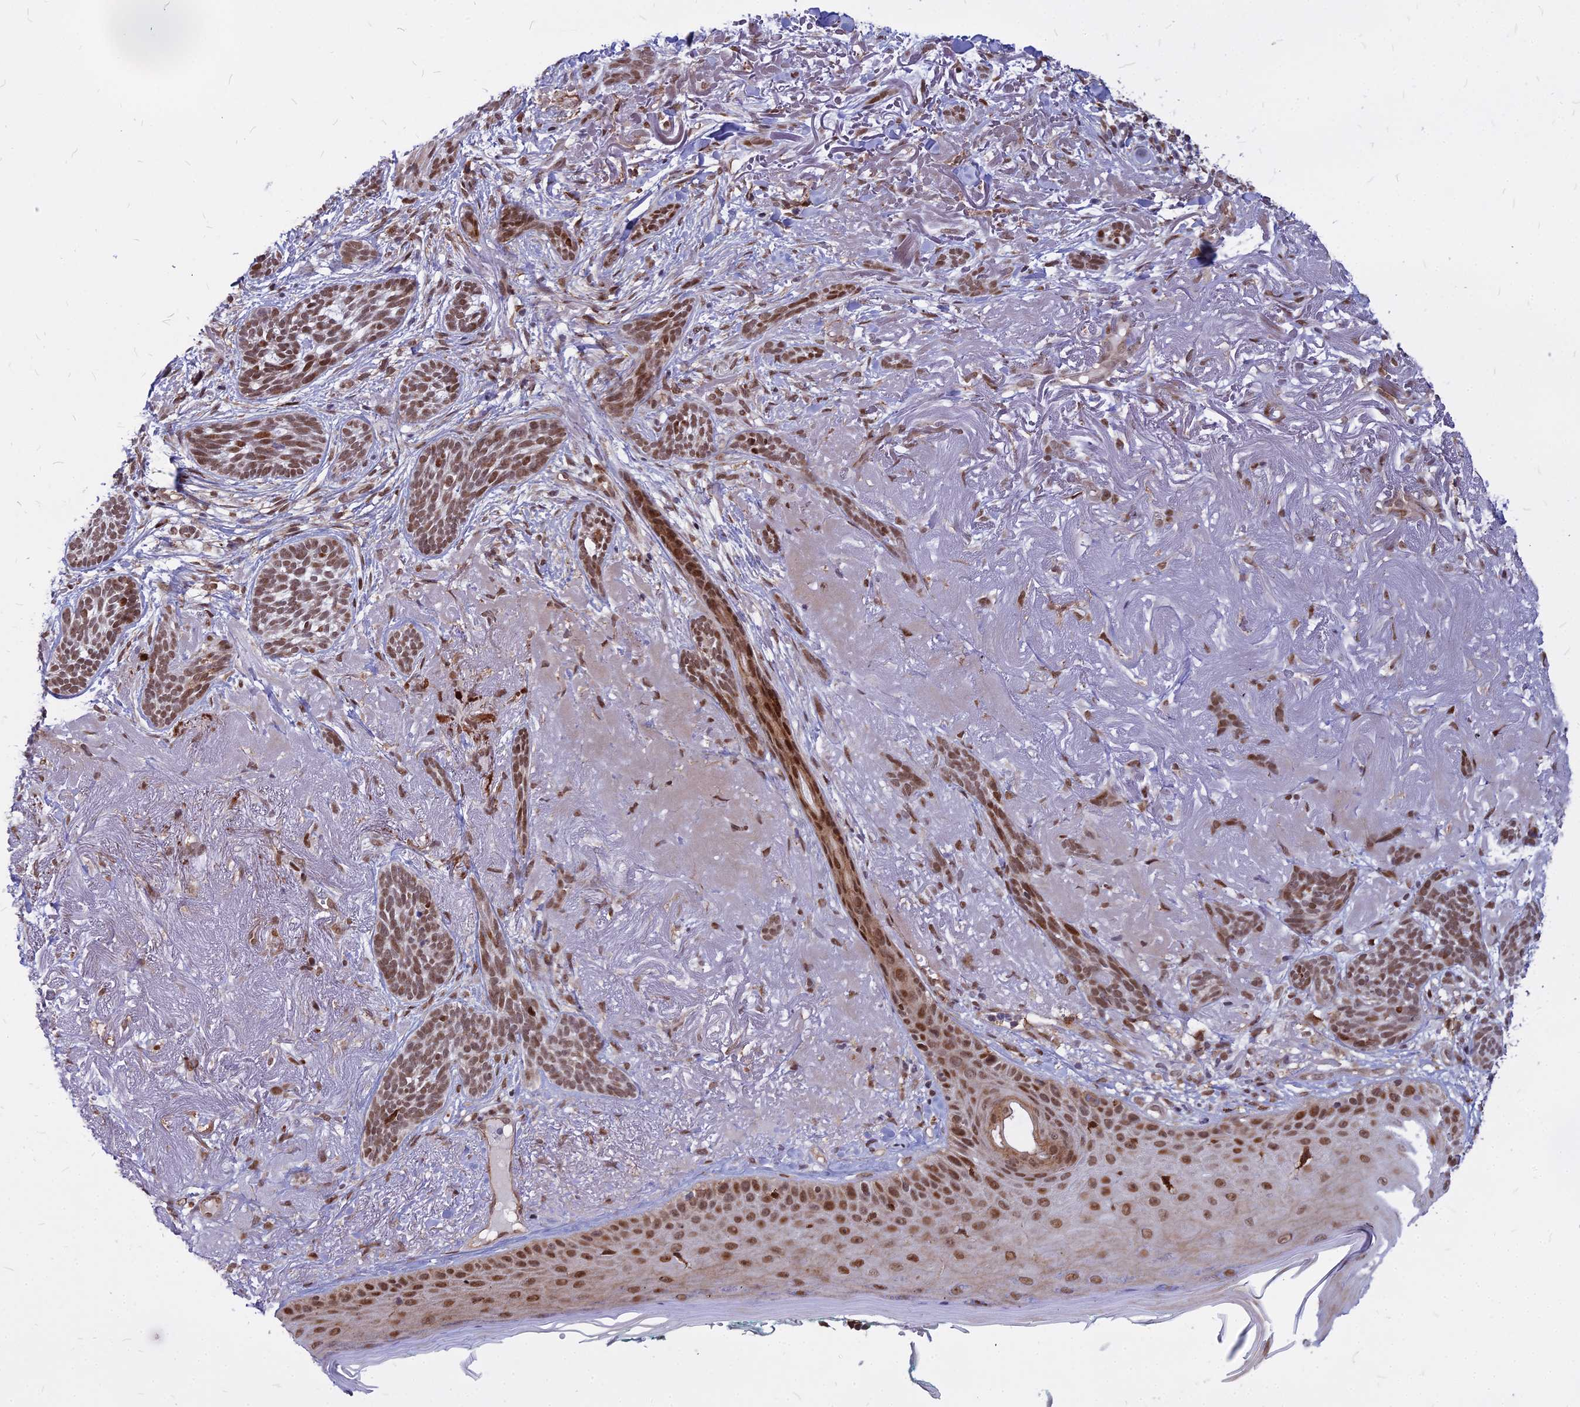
{"staining": {"intensity": "moderate", "quantity": ">75%", "location": "nuclear"}, "tissue": "skin cancer", "cell_type": "Tumor cells", "image_type": "cancer", "snomed": [{"axis": "morphology", "description": "Basal cell carcinoma"}, {"axis": "topography", "description": "Skin"}], "caption": "A high-resolution micrograph shows immunohistochemistry staining of skin cancer, which reveals moderate nuclear expression in approximately >75% of tumor cells.", "gene": "ALG10", "patient": {"sex": "male", "age": 71}}